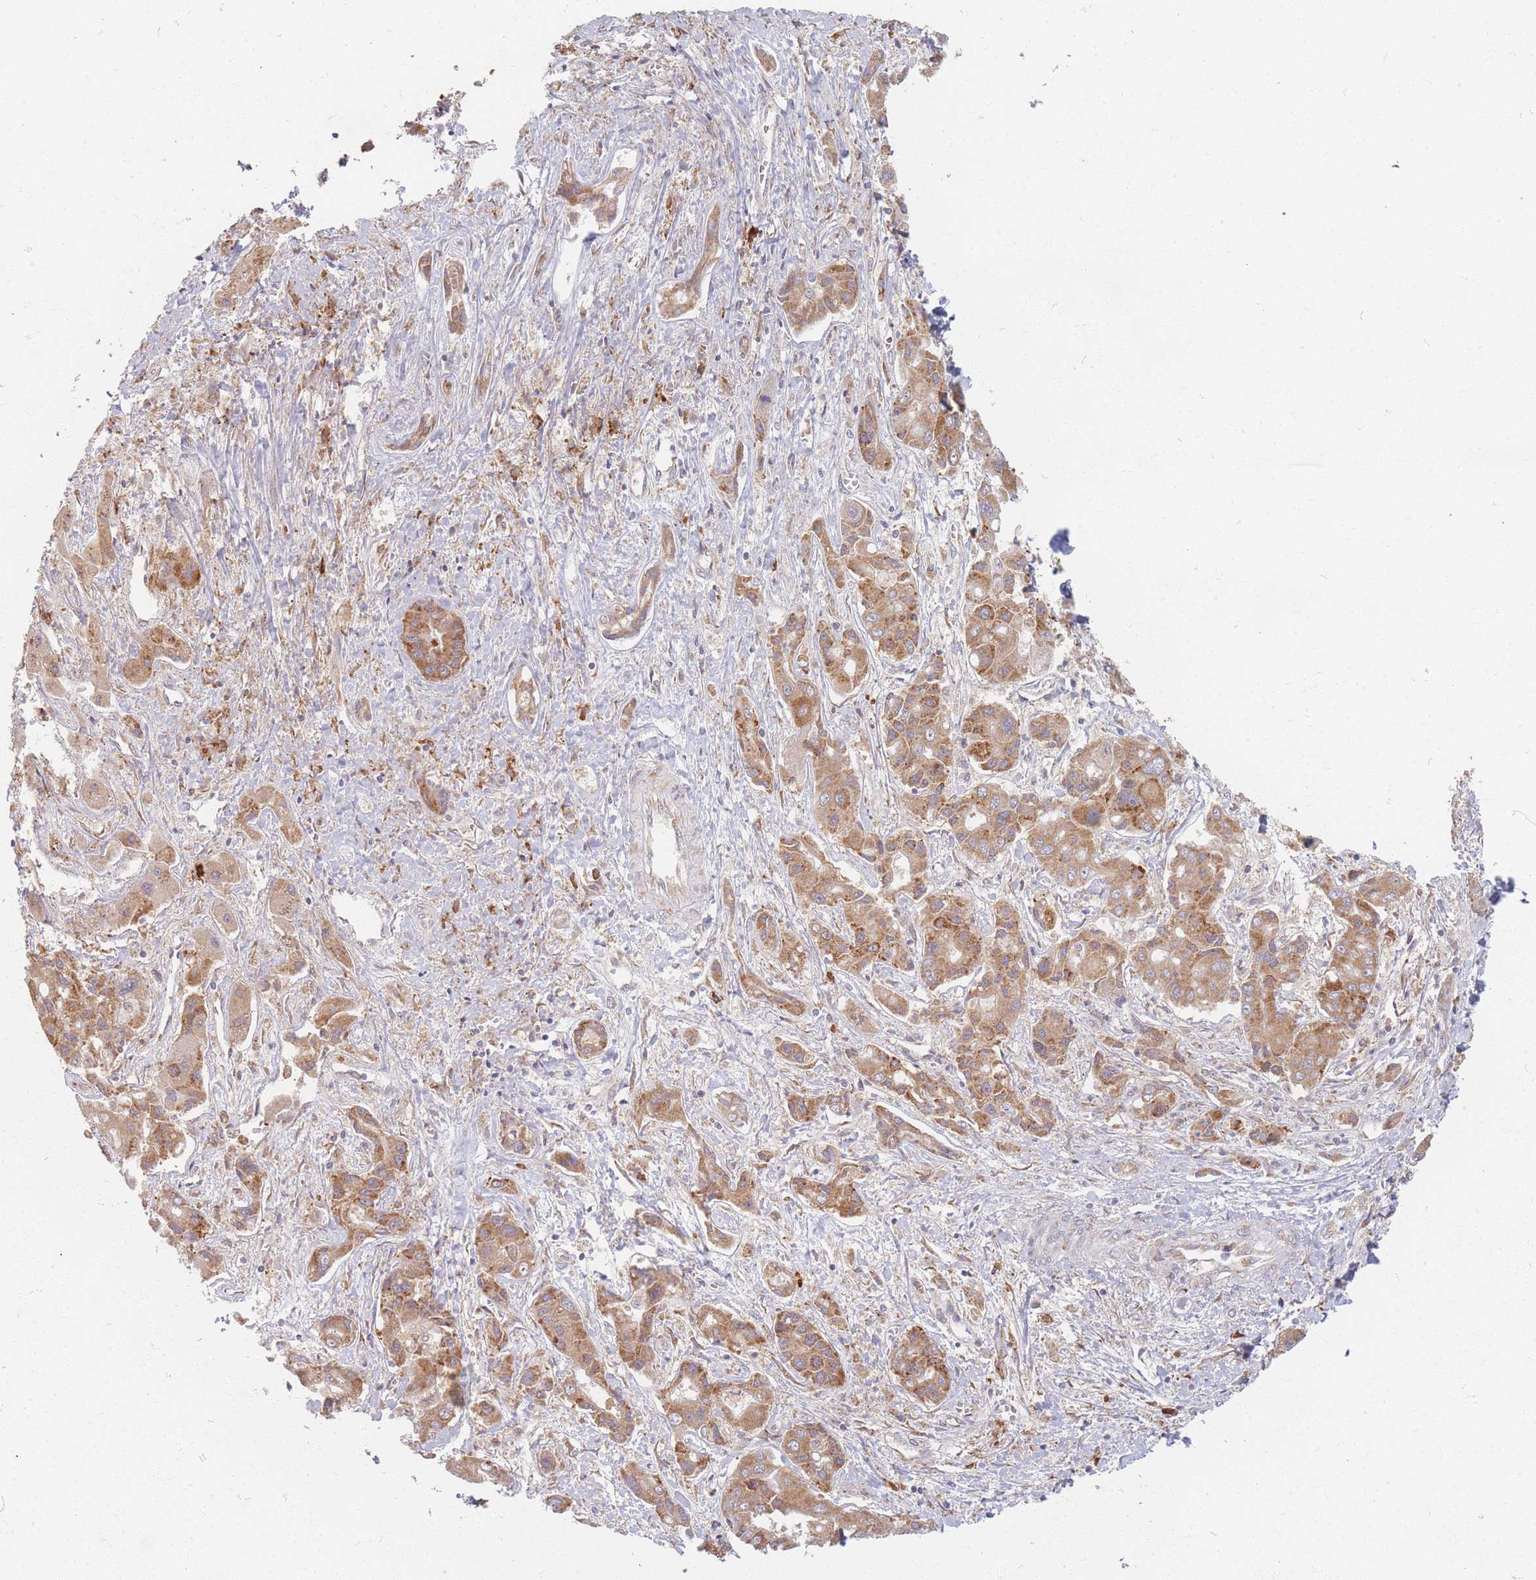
{"staining": {"intensity": "moderate", "quantity": ">75%", "location": "cytoplasmic/membranous"}, "tissue": "liver cancer", "cell_type": "Tumor cells", "image_type": "cancer", "snomed": [{"axis": "morphology", "description": "Cholangiocarcinoma"}, {"axis": "topography", "description": "Liver"}], "caption": "Liver cancer stained with a protein marker reveals moderate staining in tumor cells.", "gene": "SMIM14", "patient": {"sex": "male", "age": 67}}